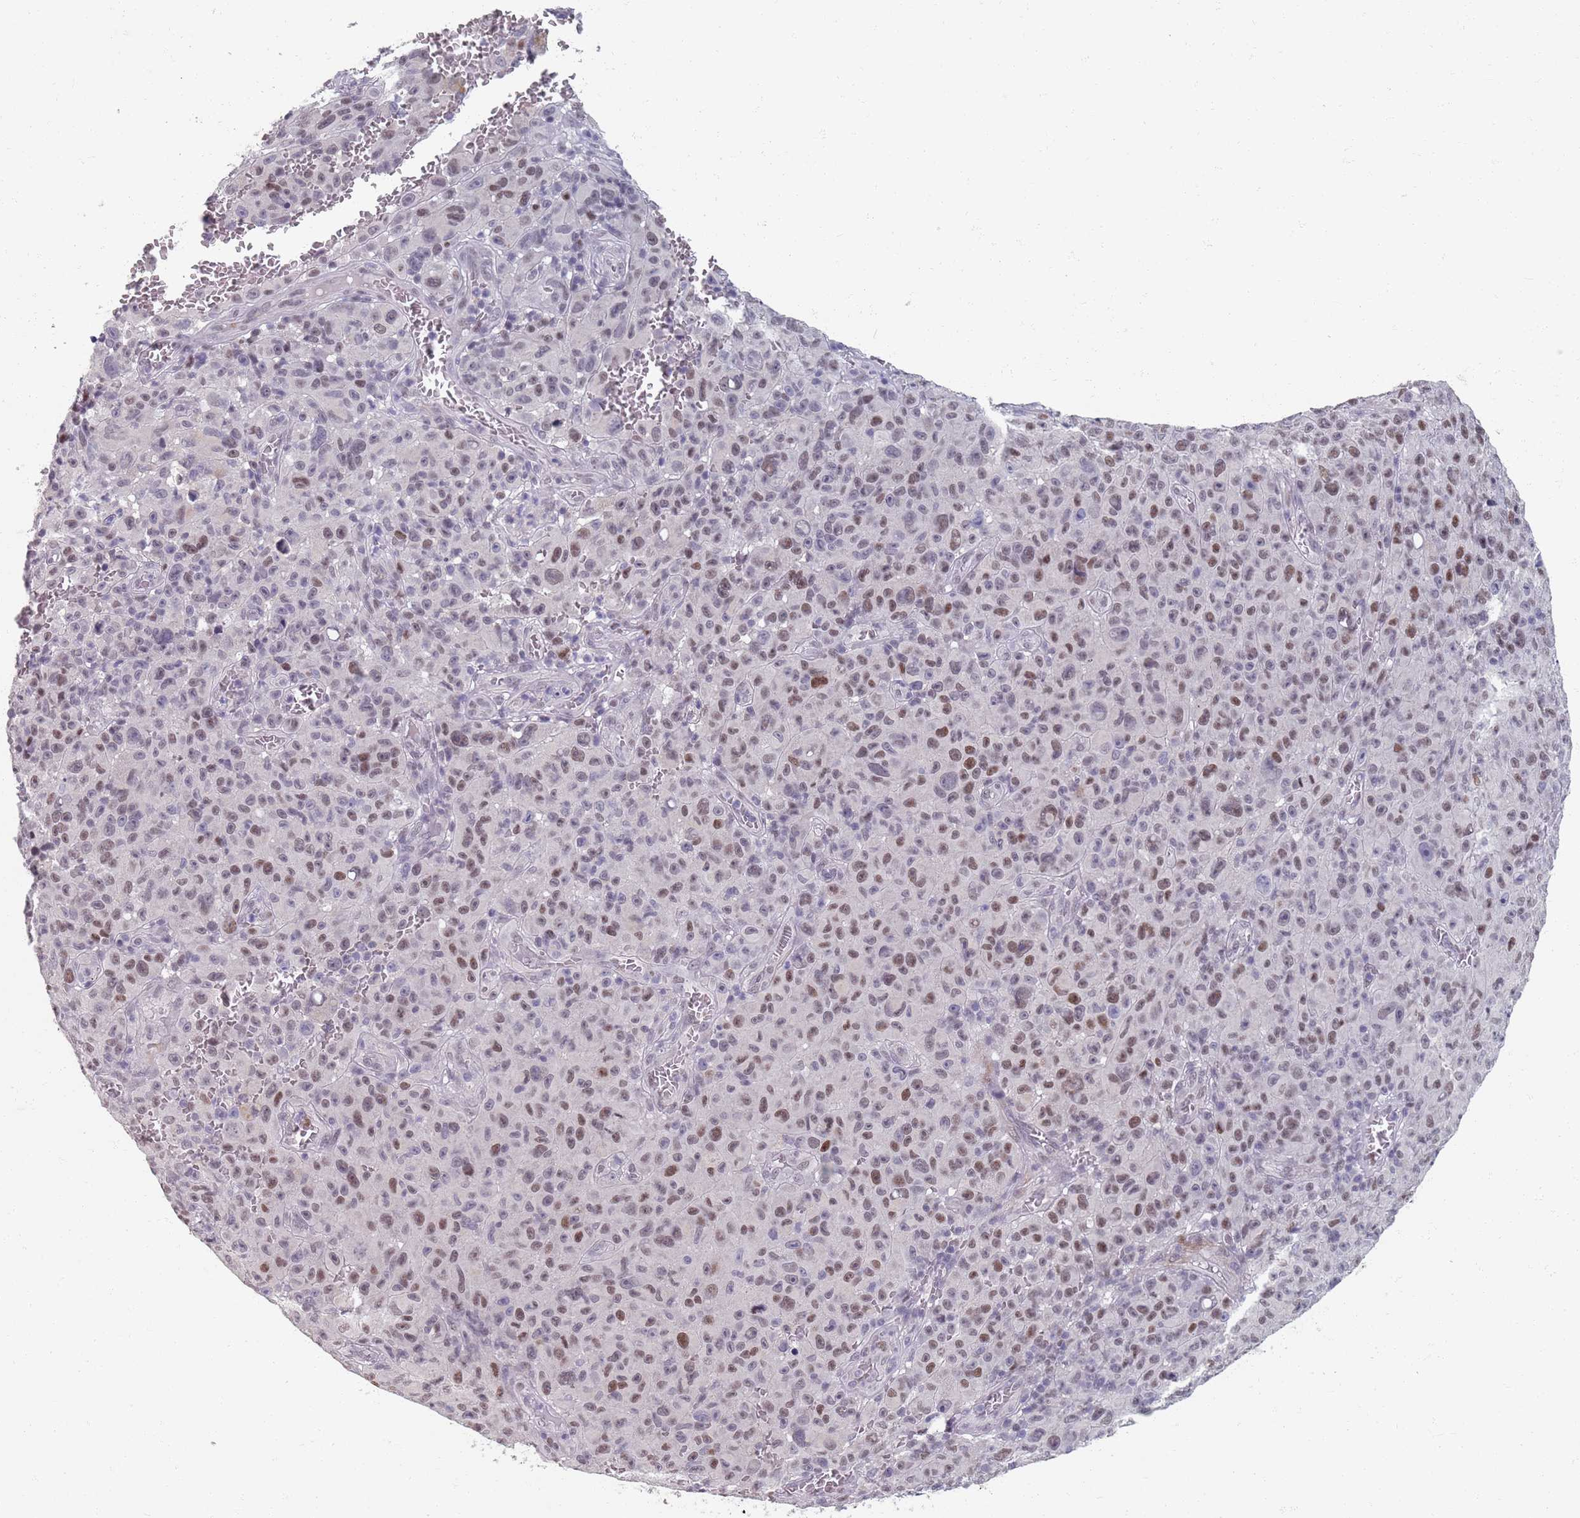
{"staining": {"intensity": "moderate", "quantity": "25%-75%", "location": "nuclear"}, "tissue": "melanoma", "cell_type": "Tumor cells", "image_type": "cancer", "snomed": [{"axis": "morphology", "description": "Malignant melanoma, NOS"}, {"axis": "topography", "description": "Skin"}], "caption": "Immunohistochemistry staining of melanoma, which exhibits medium levels of moderate nuclear positivity in approximately 25%-75% of tumor cells indicating moderate nuclear protein positivity. The staining was performed using DAB (3,3'-diaminobenzidine) (brown) for protein detection and nuclei were counterstained in hematoxylin (blue).", "gene": "SAMD1", "patient": {"sex": "female", "age": 82}}